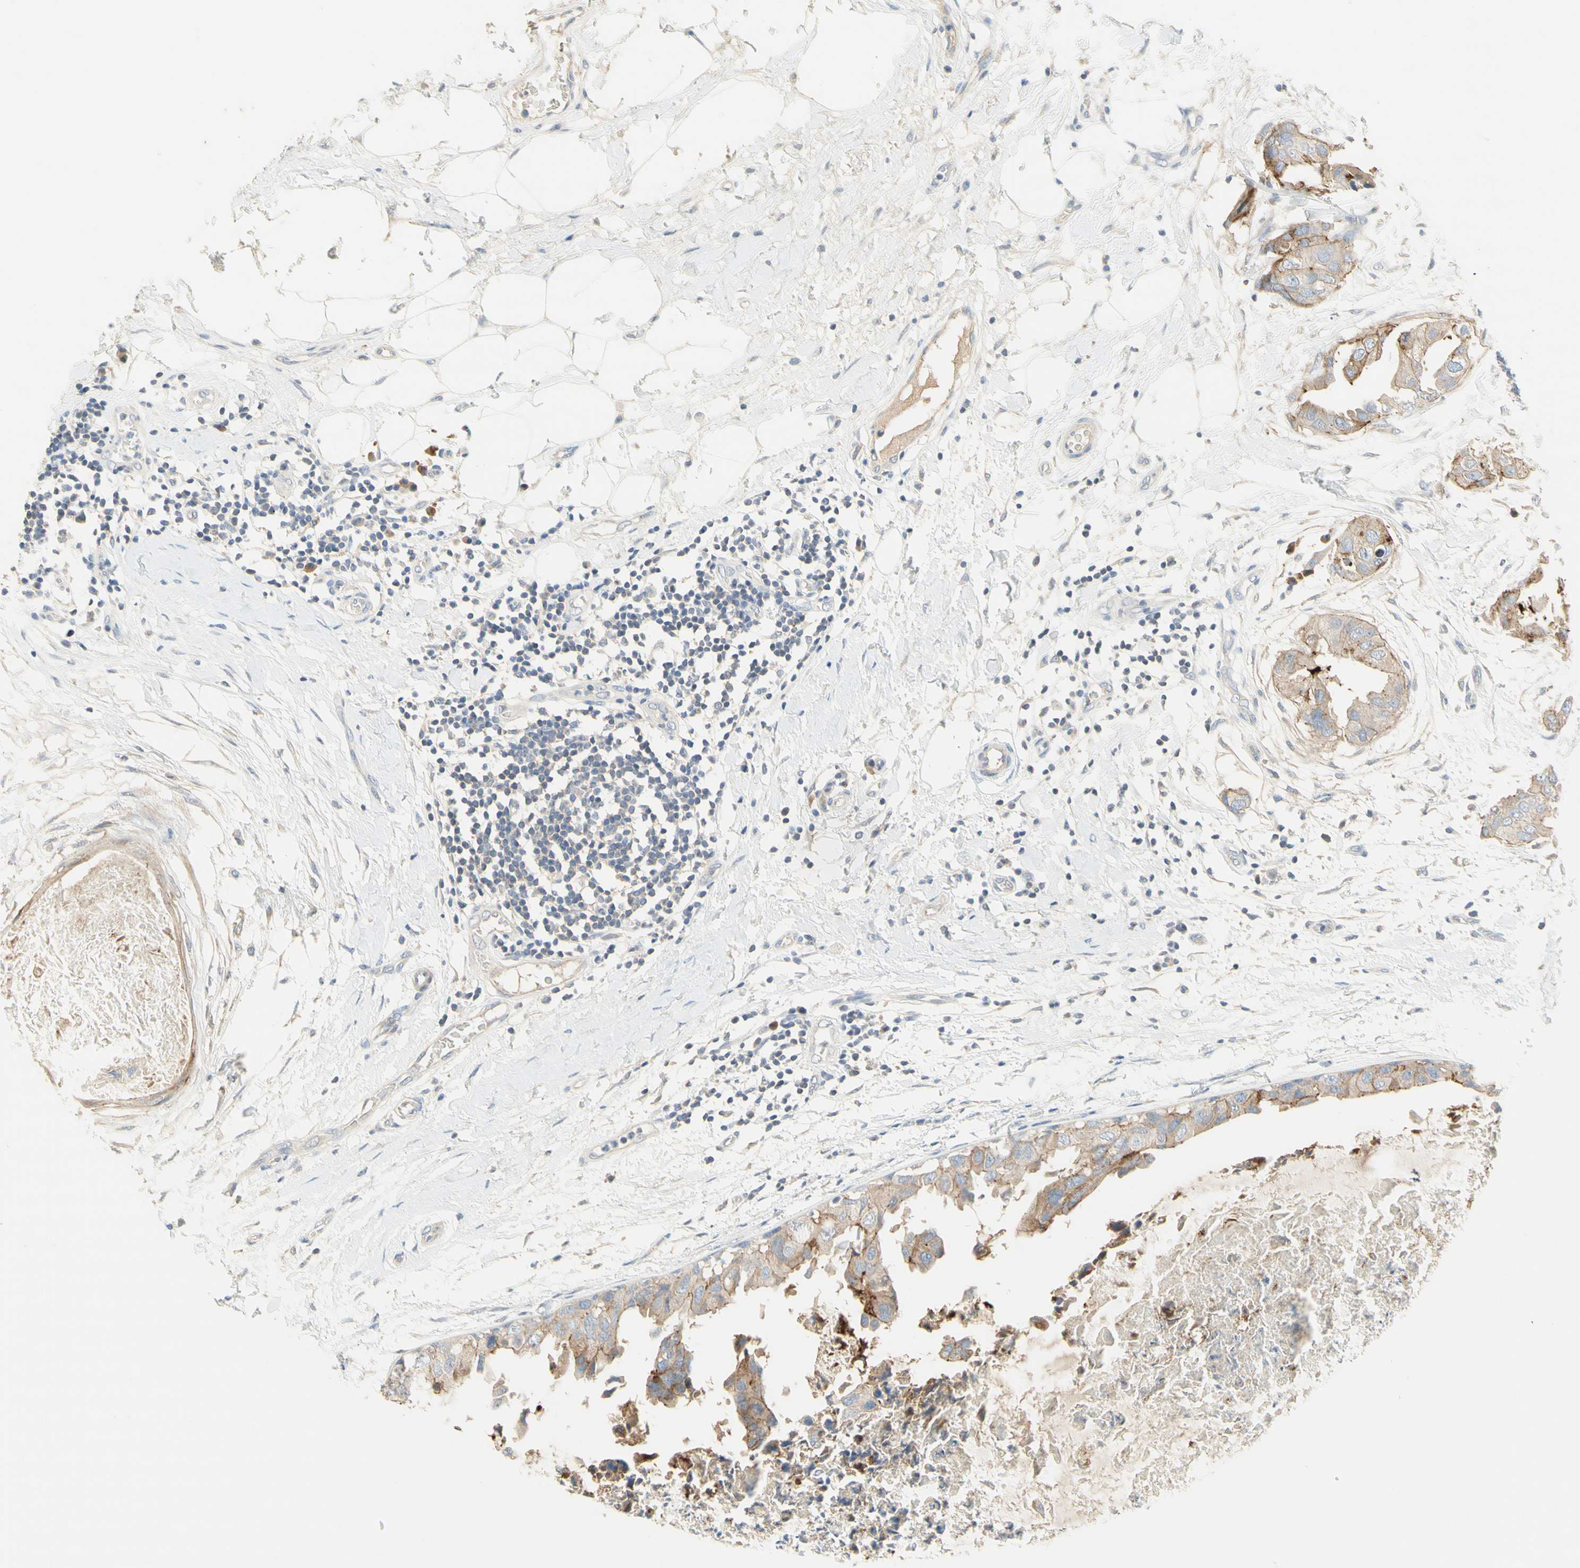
{"staining": {"intensity": "moderate", "quantity": ">75%", "location": "cytoplasmic/membranous"}, "tissue": "breast cancer", "cell_type": "Tumor cells", "image_type": "cancer", "snomed": [{"axis": "morphology", "description": "Duct carcinoma"}, {"axis": "topography", "description": "Breast"}], "caption": "Moderate cytoplasmic/membranous staining for a protein is present in approximately >75% of tumor cells of invasive ductal carcinoma (breast) using IHC.", "gene": "NECTIN4", "patient": {"sex": "female", "age": 40}}